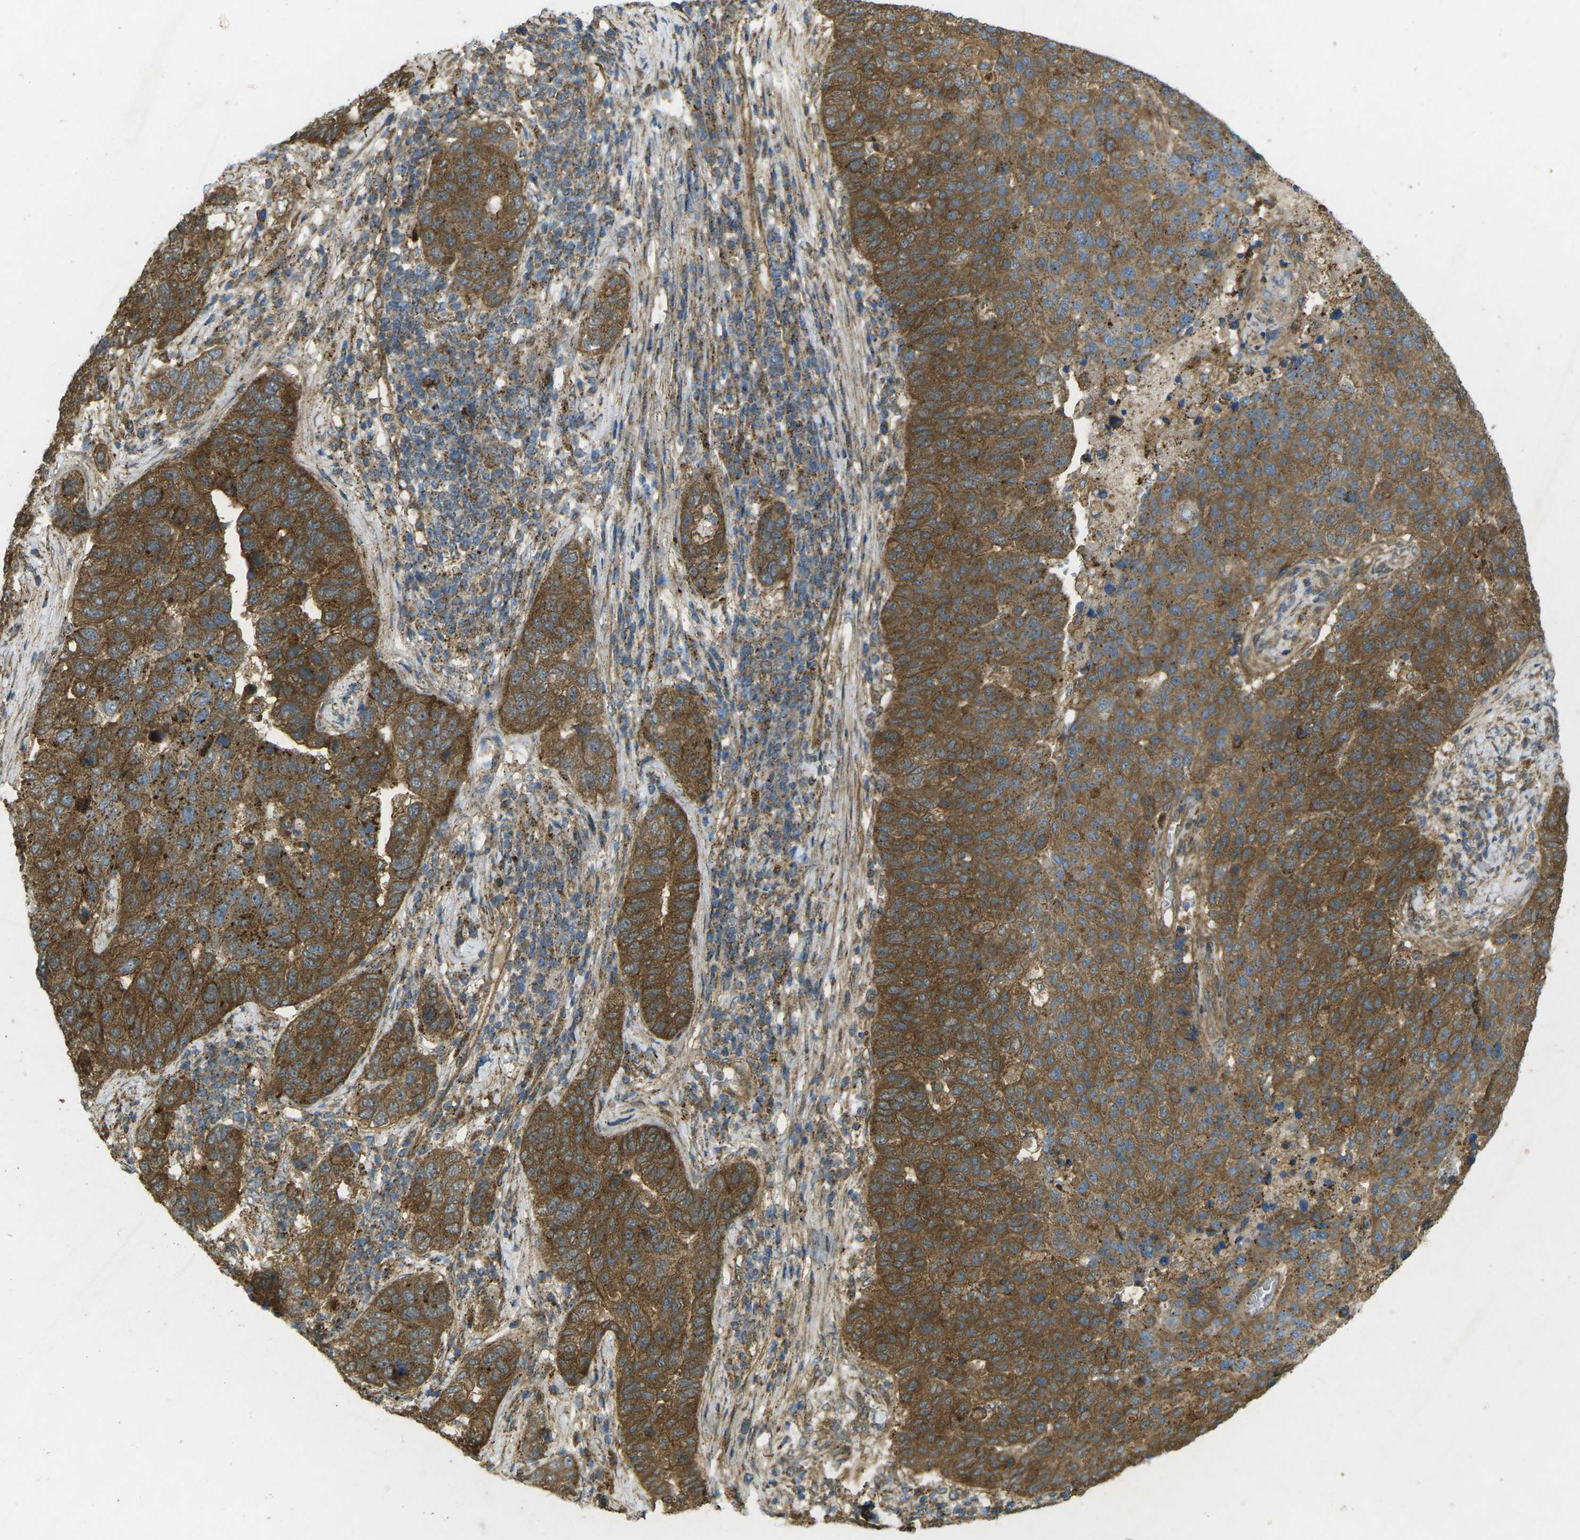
{"staining": {"intensity": "strong", "quantity": ">75%", "location": "cytoplasmic/membranous"}, "tissue": "pancreatic cancer", "cell_type": "Tumor cells", "image_type": "cancer", "snomed": [{"axis": "morphology", "description": "Adenocarcinoma, NOS"}, {"axis": "topography", "description": "Pancreas"}], "caption": "High-power microscopy captured an IHC histopathology image of pancreatic cancer, revealing strong cytoplasmic/membranous staining in about >75% of tumor cells.", "gene": "CHMP3", "patient": {"sex": "female", "age": 61}}